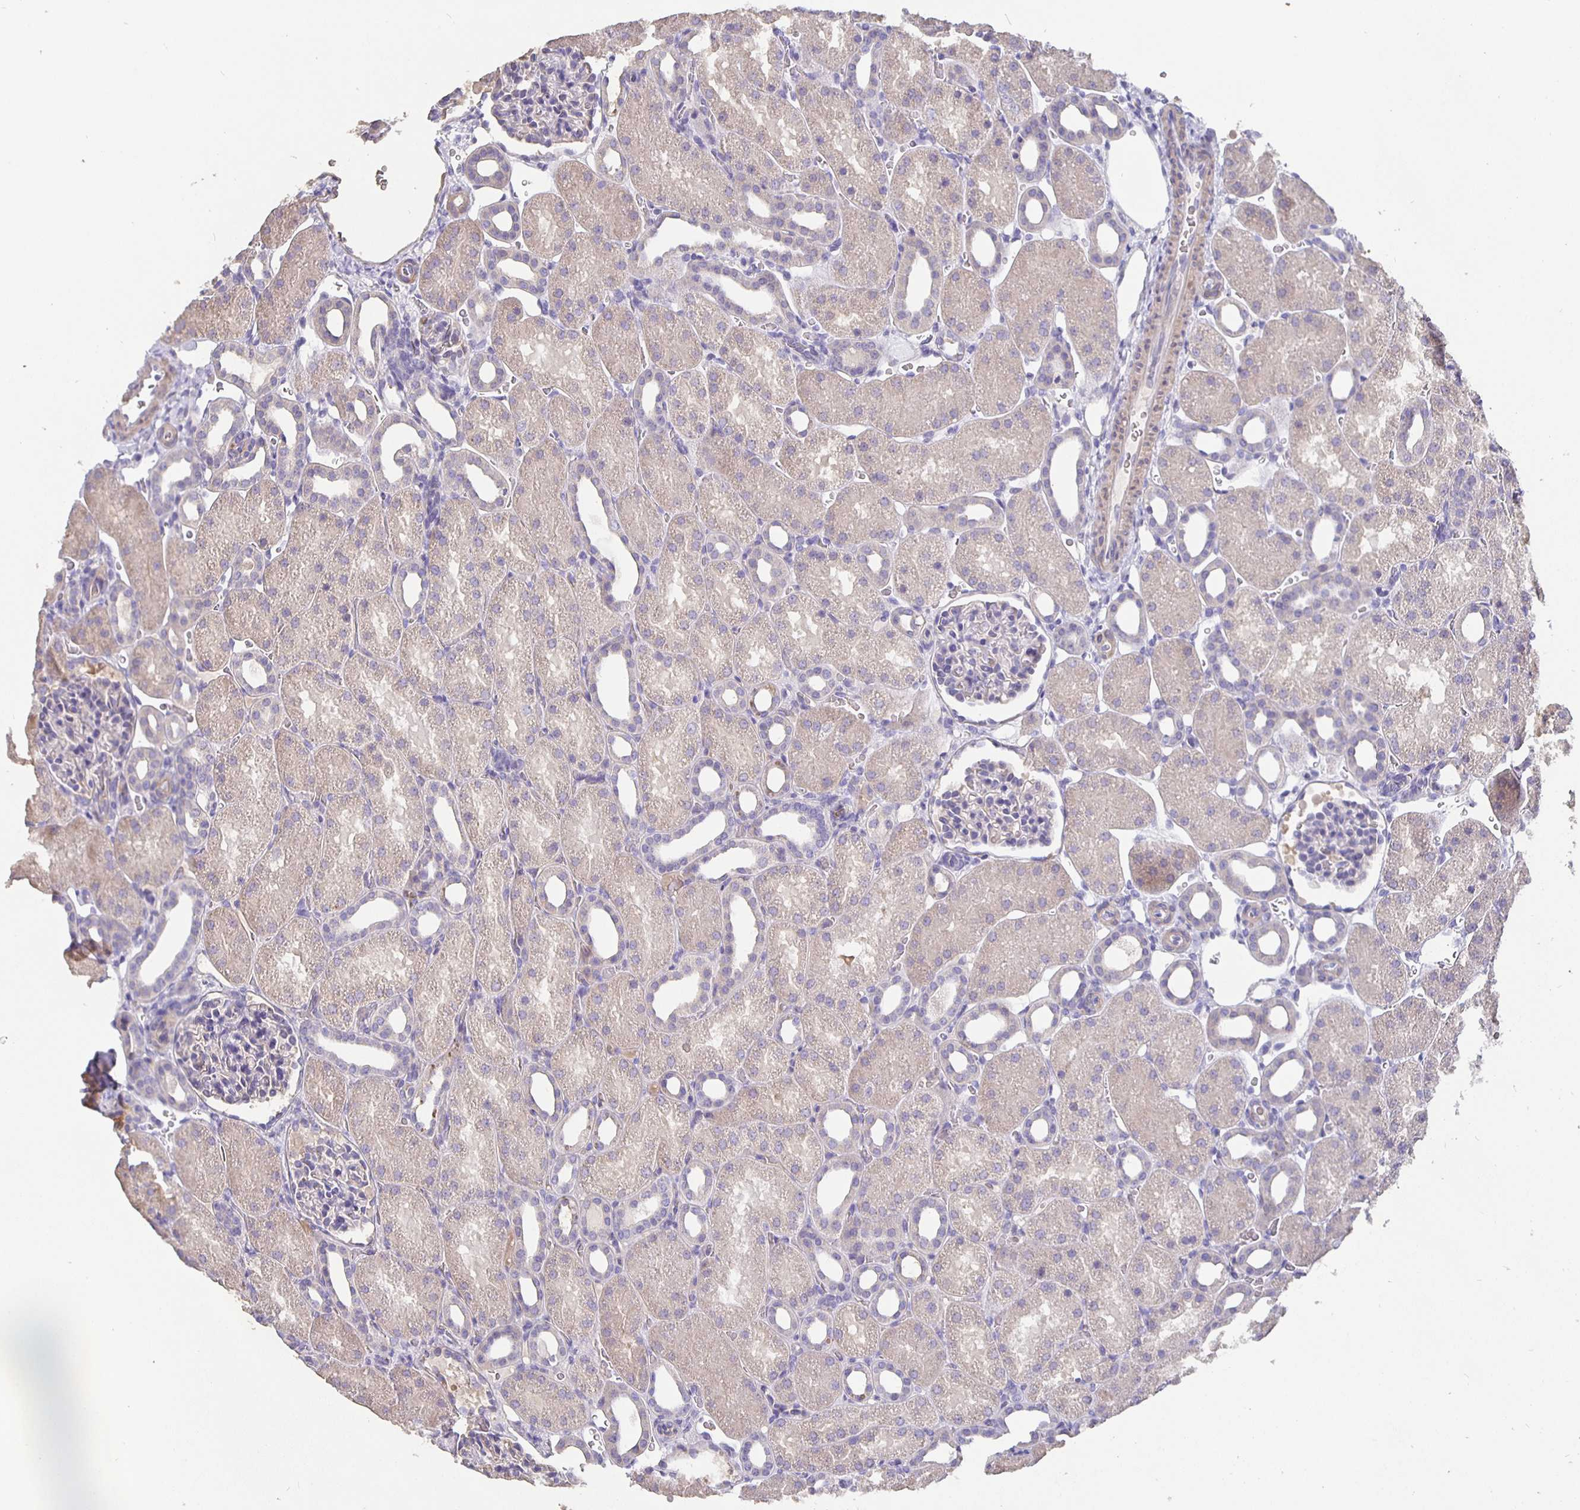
{"staining": {"intensity": "negative", "quantity": "none", "location": "none"}, "tissue": "kidney", "cell_type": "Cells in glomeruli", "image_type": "normal", "snomed": [{"axis": "morphology", "description": "Normal tissue, NOS"}, {"axis": "topography", "description": "Kidney"}], "caption": "Benign kidney was stained to show a protein in brown. There is no significant positivity in cells in glomeruli. (Immunohistochemistry (ihc), brightfield microscopy, high magnification).", "gene": "CFAP74", "patient": {"sex": "male", "age": 2}}